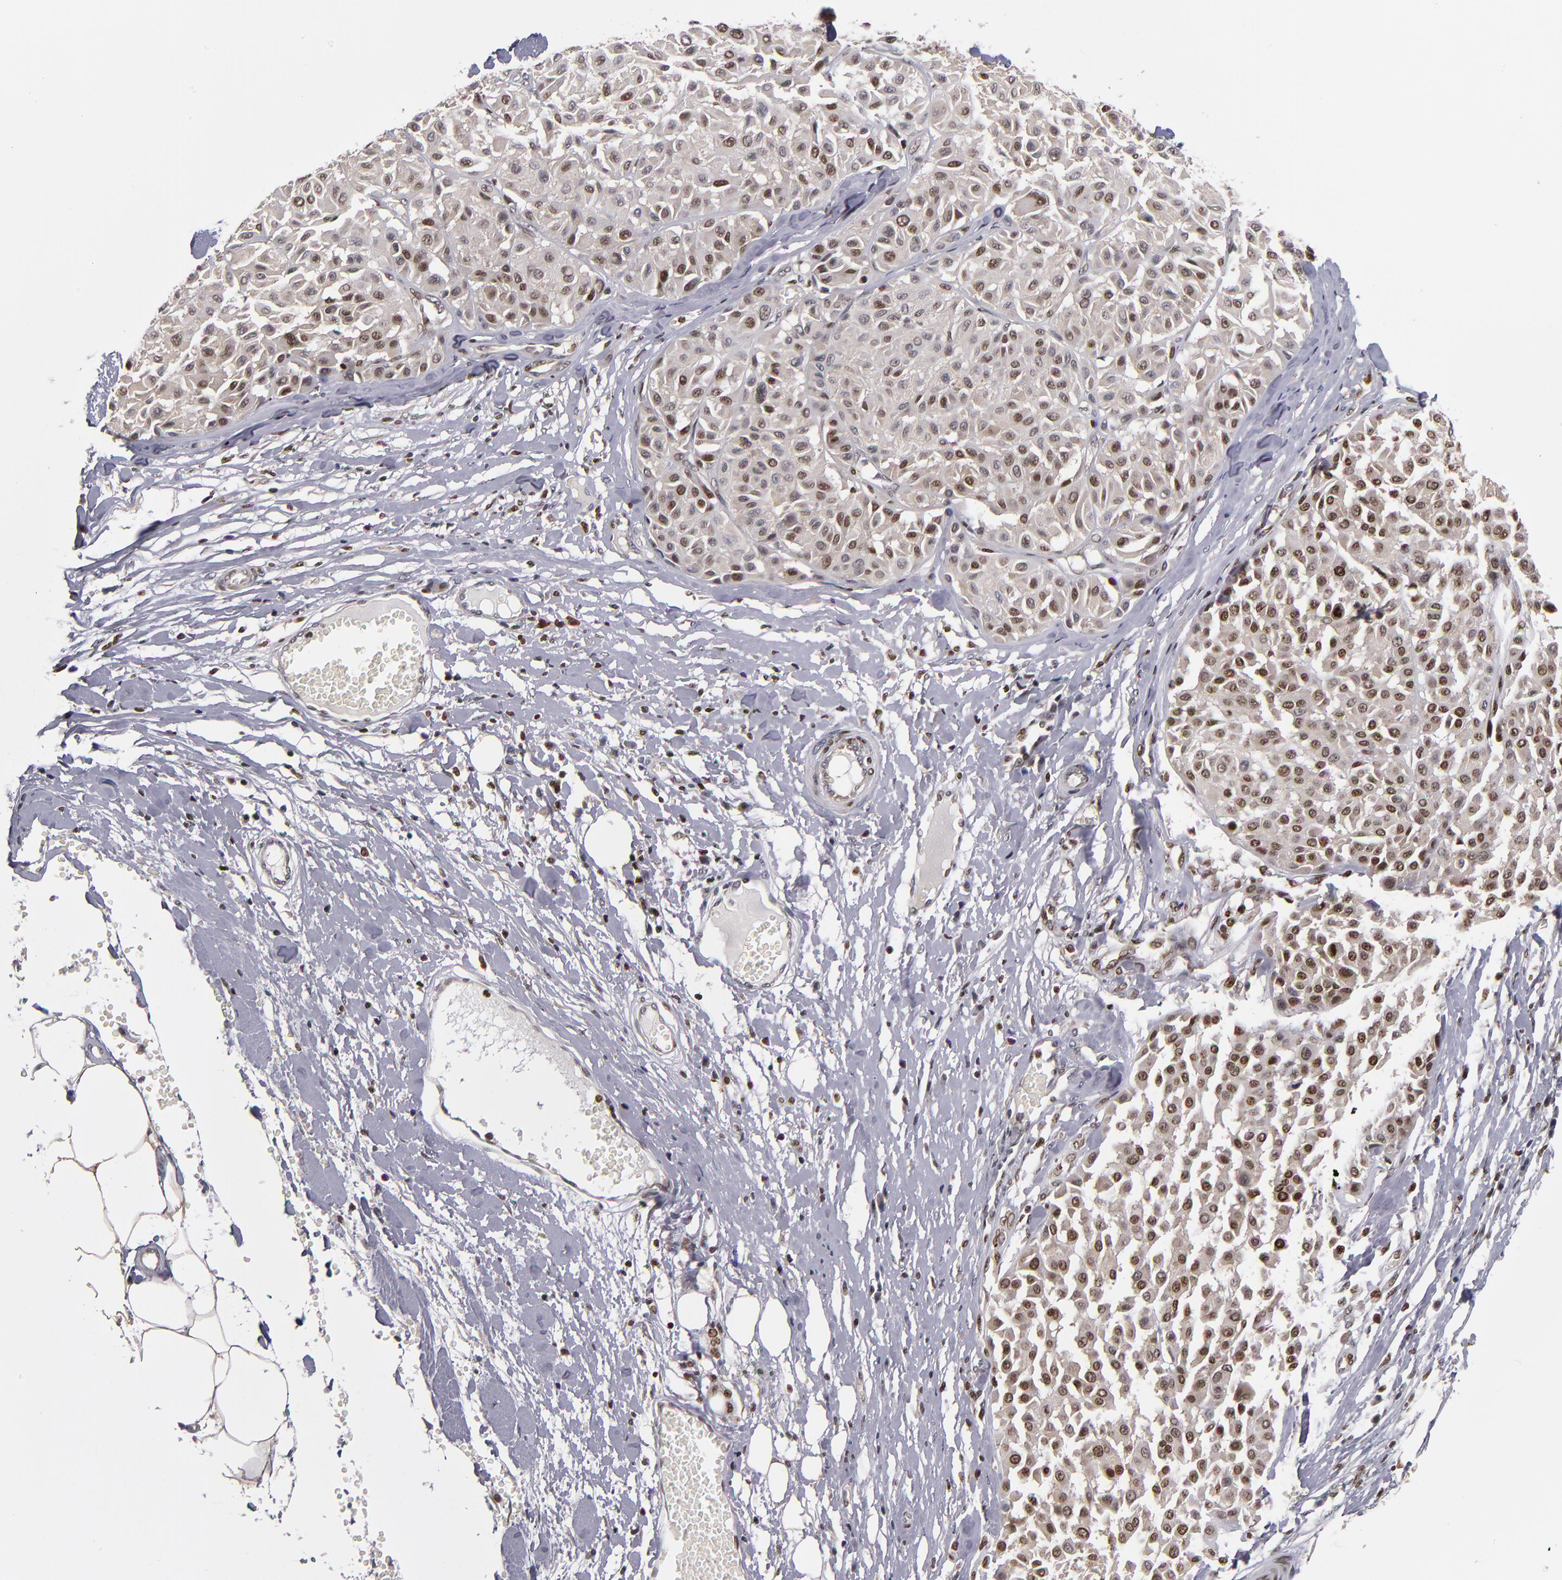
{"staining": {"intensity": "moderate", "quantity": ">75%", "location": "cytoplasmic/membranous"}, "tissue": "melanoma", "cell_type": "Tumor cells", "image_type": "cancer", "snomed": [{"axis": "morphology", "description": "Malignant melanoma, Metastatic site"}, {"axis": "topography", "description": "Soft tissue"}], "caption": "The image shows a brown stain indicating the presence of a protein in the cytoplasmic/membranous of tumor cells in melanoma.", "gene": "KDM6A", "patient": {"sex": "male", "age": 41}}